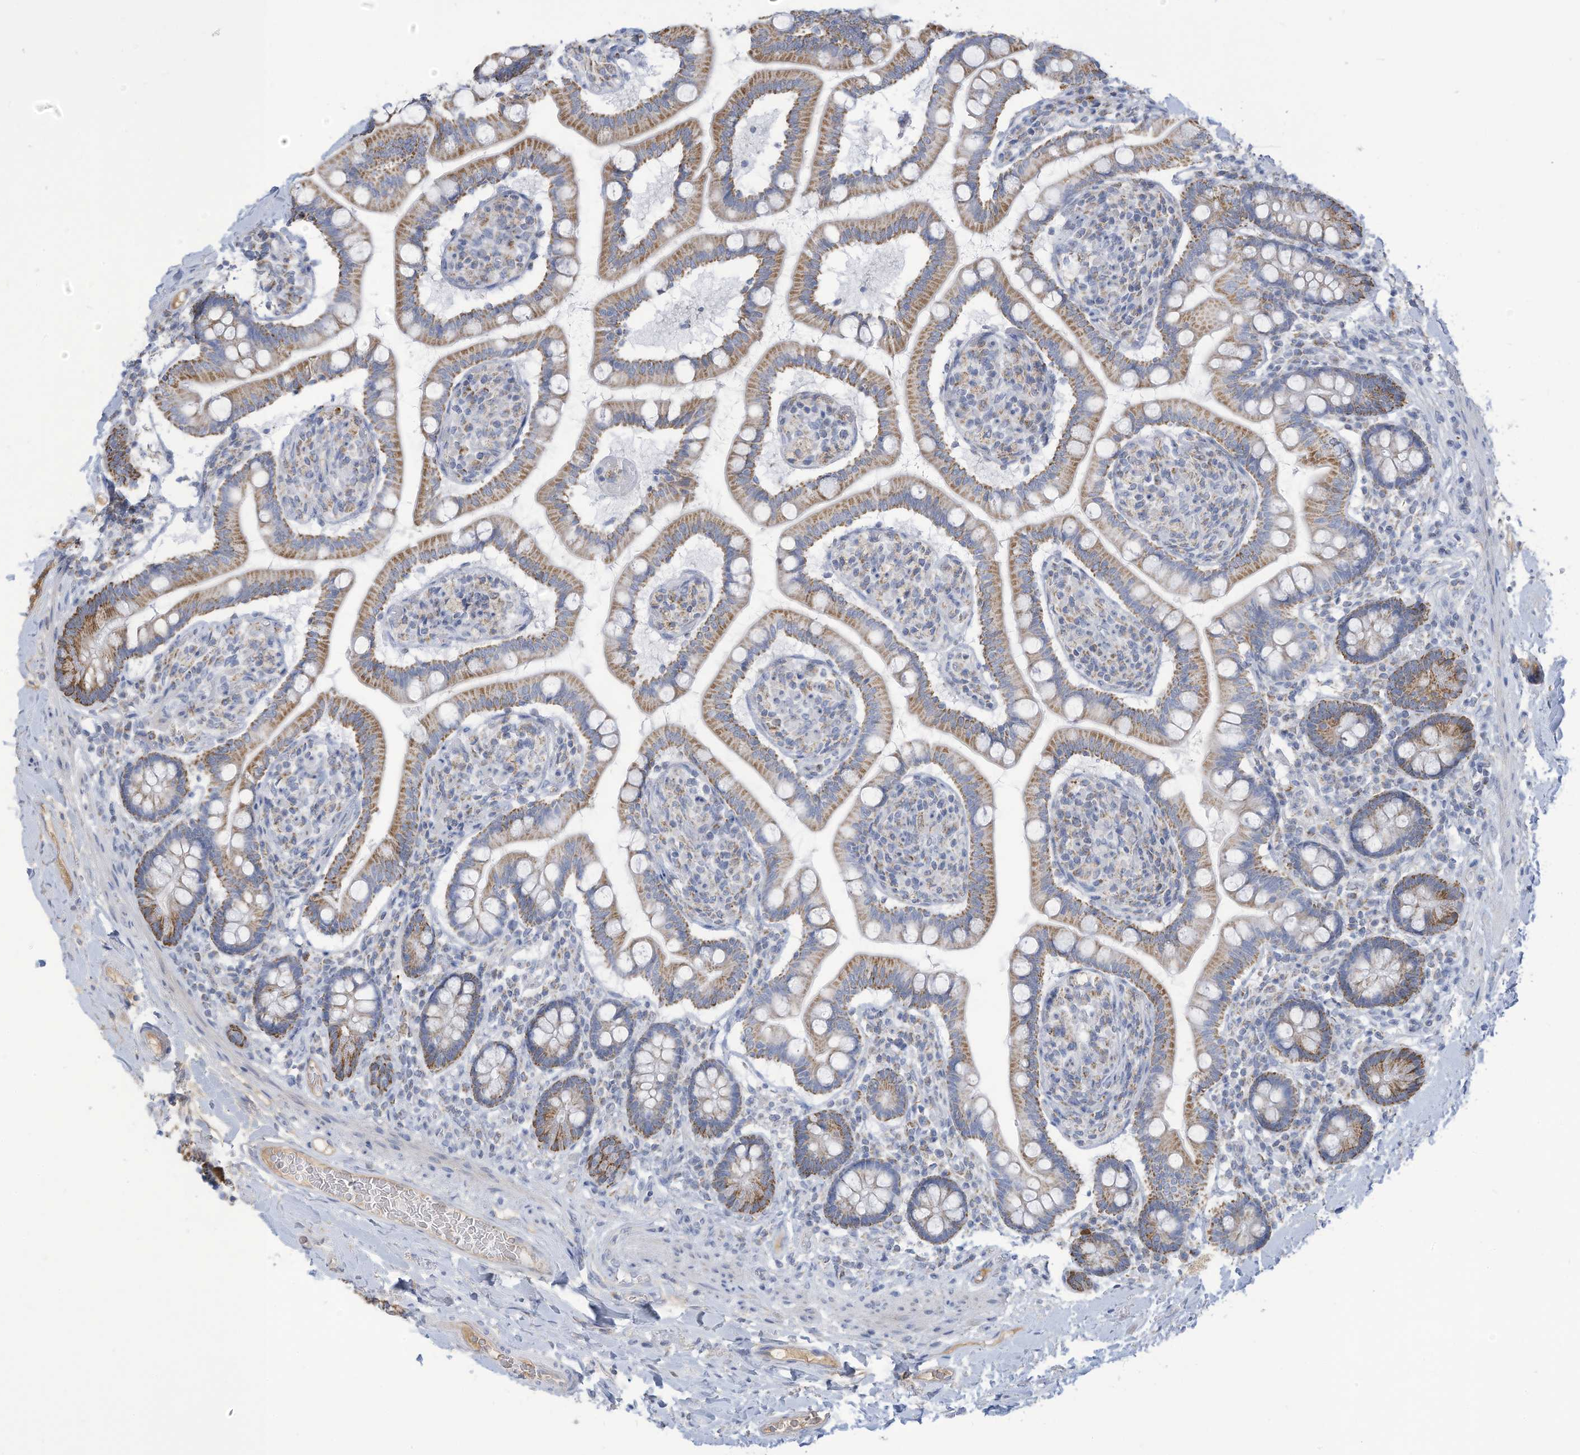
{"staining": {"intensity": "moderate", "quantity": "25%-75%", "location": "cytoplasmic/membranous"}, "tissue": "small intestine", "cell_type": "Glandular cells", "image_type": "normal", "snomed": [{"axis": "morphology", "description": "Normal tissue, NOS"}, {"axis": "topography", "description": "Small intestine"}], "caption": "Protein staining of unremarkable small intestine reveals moderate cytoplasmic/membranous staining in about 25%-75% of glandular cells.", "gene": "NLN", "patient": {"sex": "female", "age": 64}}